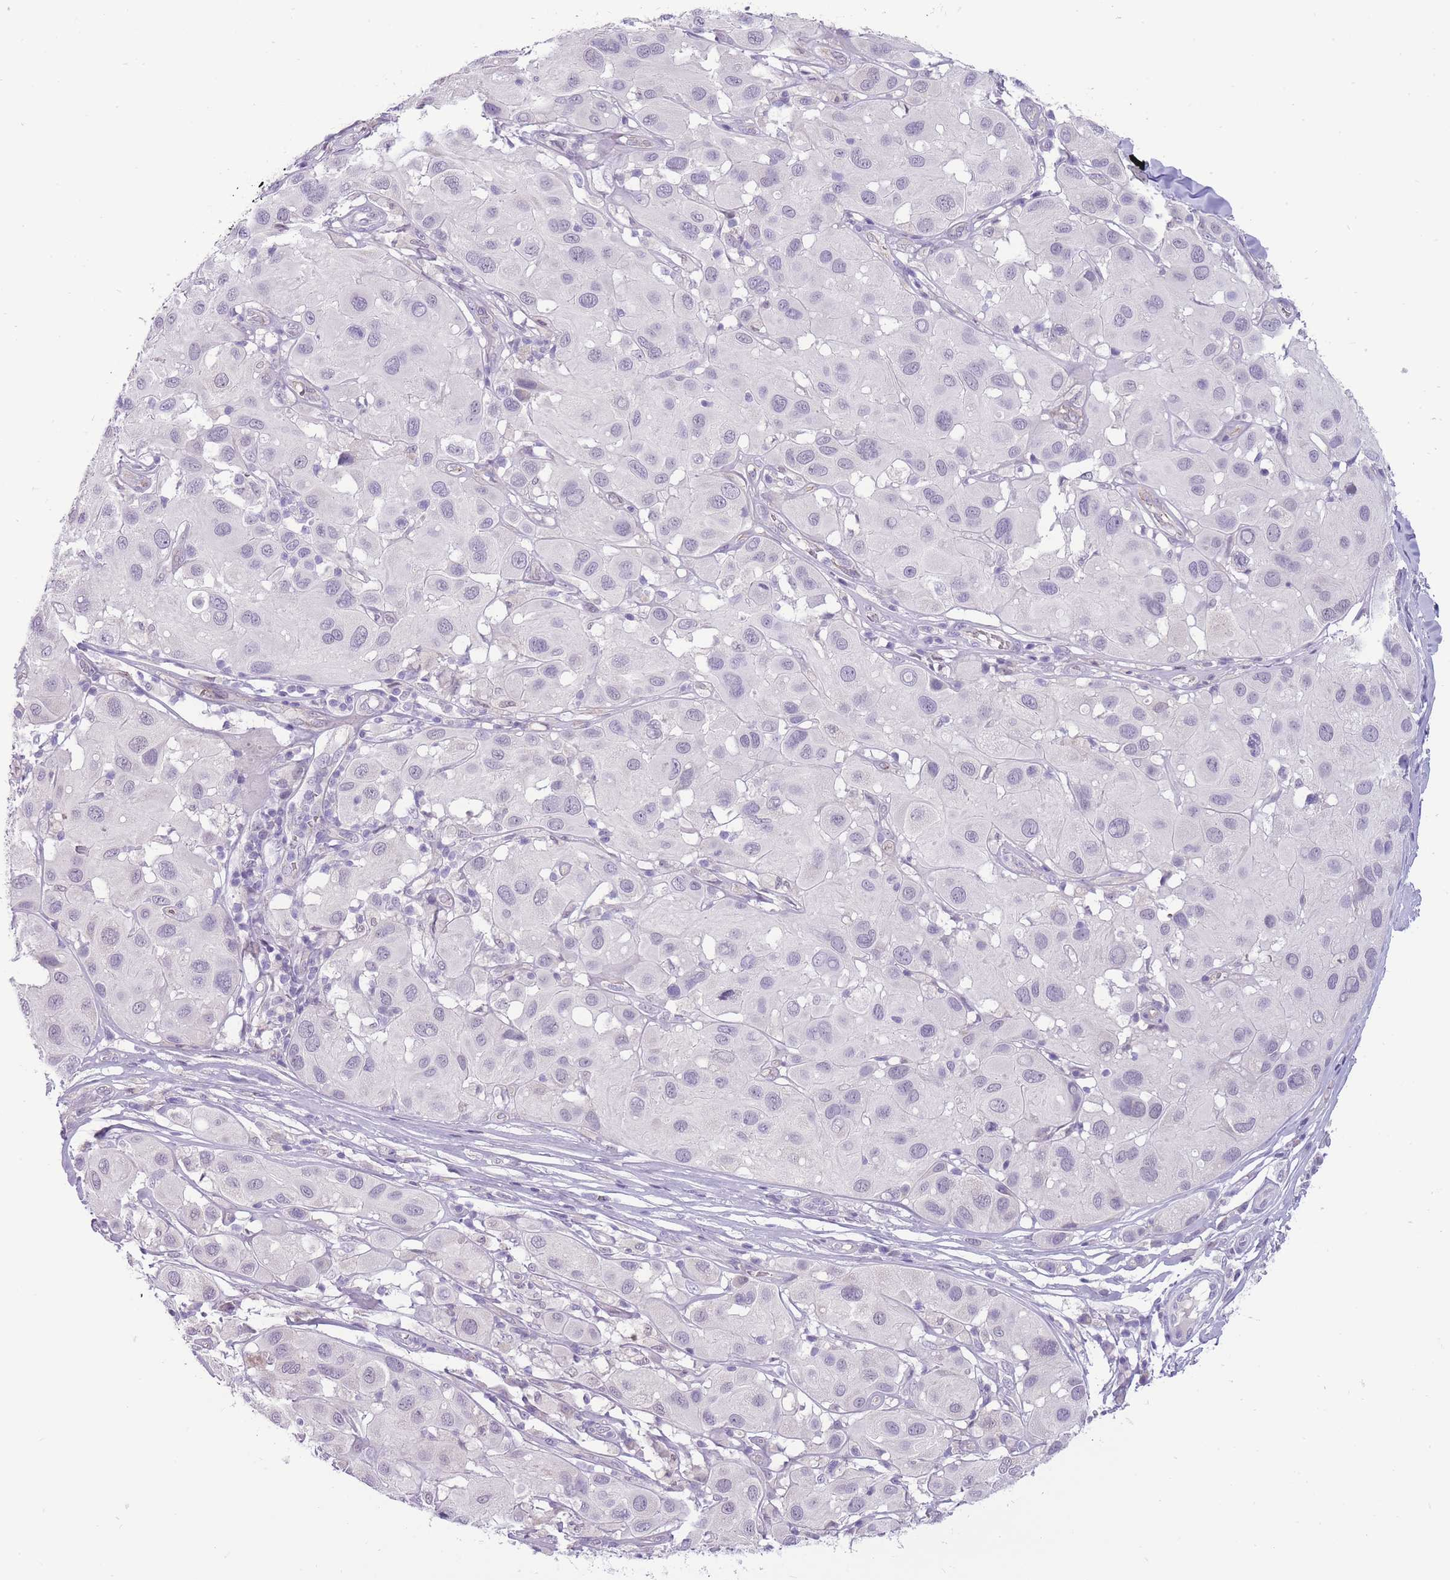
{"staining": {"intensity": "negative", "quantity": "none", "location": "none"}, "tissue": "melanoma", "cell_type": "Tumor cells", "image_type": "cancer", "snomed": [{"axis": "morphology", "description": "Malignant melanoma, Metastatic site"}, {"axis": "topography", "description": "Skin"}], "caption": "Tumor cells show no significant protein expression in malignant melanoma (metastatic site).", "gene": "ERICH4", "patient": {"sex": "male", "age": 41}}